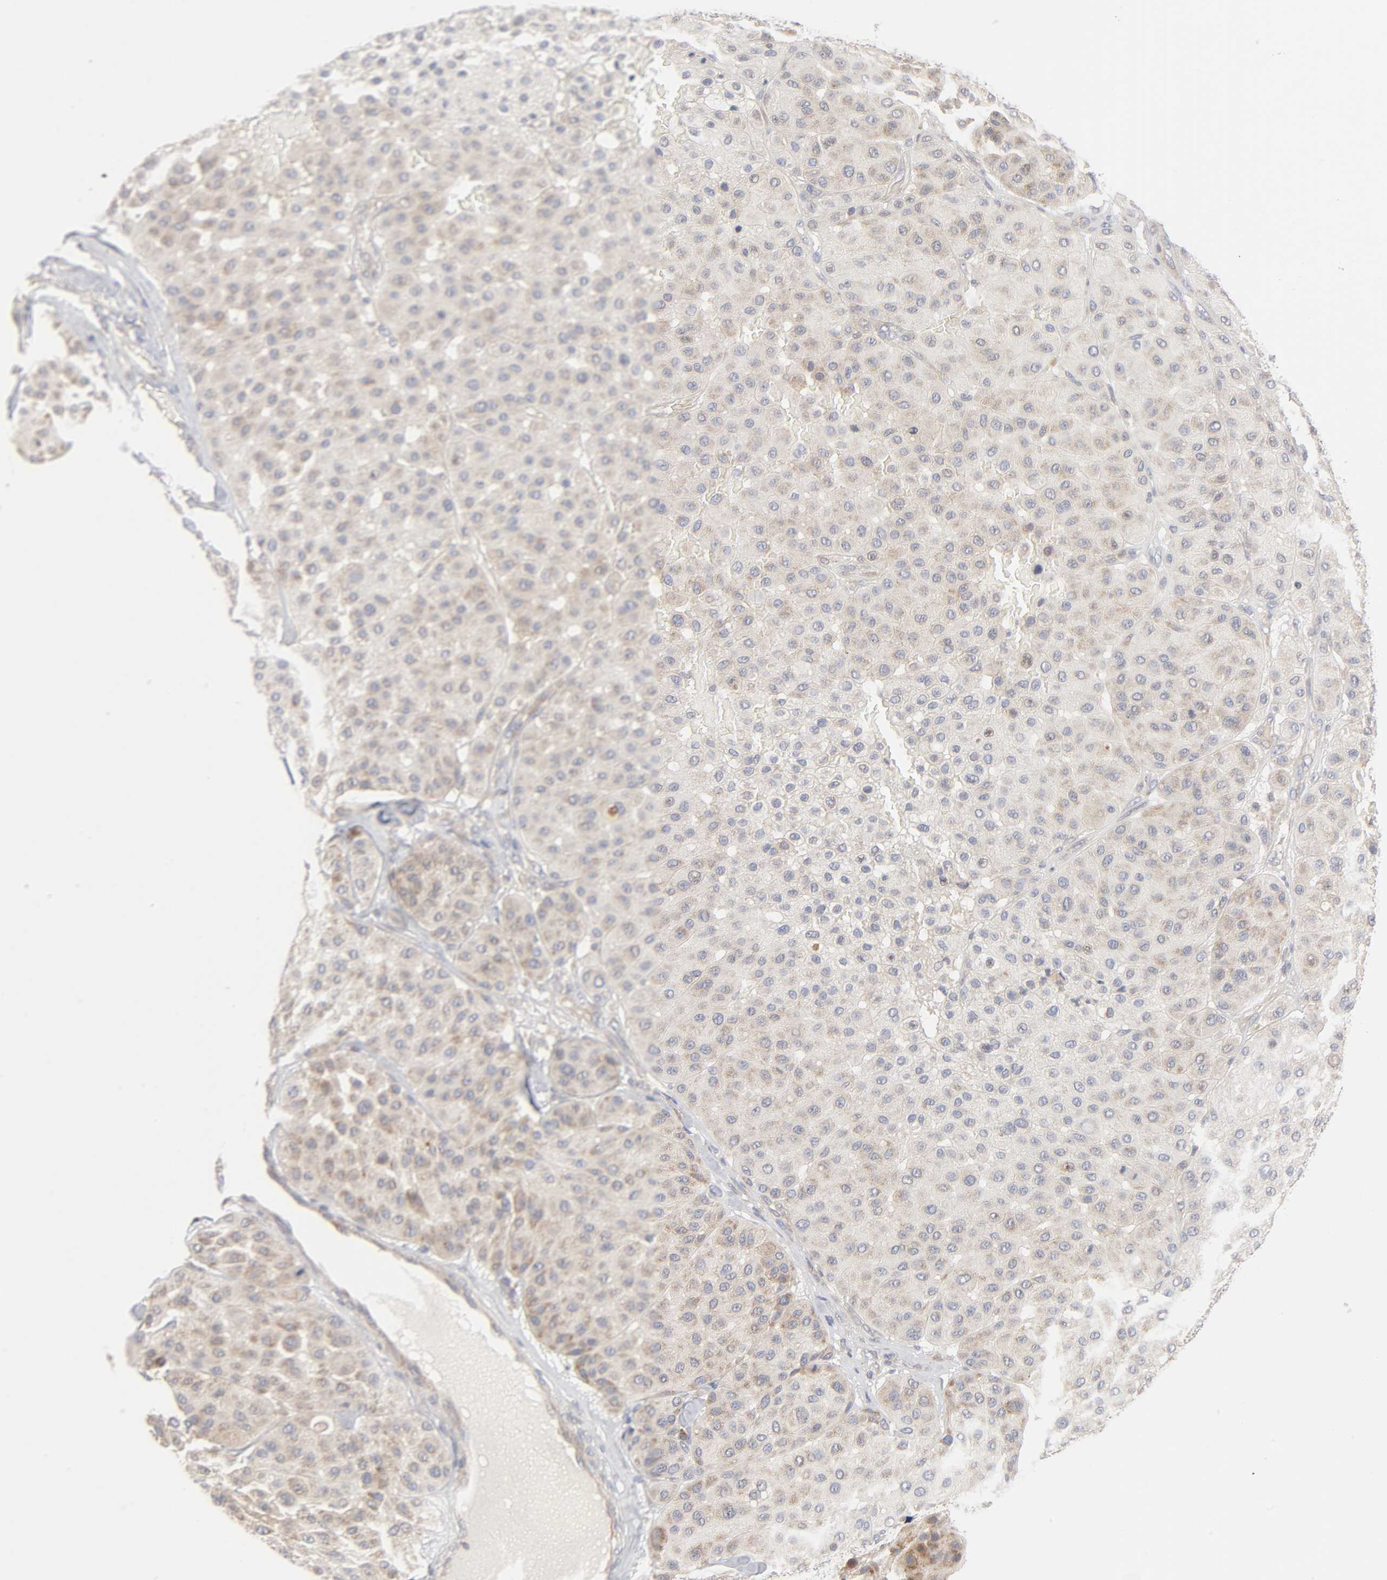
{"staining": {"intensity": "weak", "quantity": "25%-75%", "location": "cytoplasmic/membranous"}, "tissue": "melanoma", "cell_type": "Tumor cells", "image_type": "cancer", "snomed": [{"axis": "morphology", "description": "Normal tissue, NOS"}, {"axis": "morphology", "description": "Malignant melanoma, Metastatic site"}, {"axis": "topography", "description": "Skin"}], "caption": "A brown stain labels weak cytoplasmic/membranous staining of a protein in malignant melanoma (metastatic site) tumor cells.", "gene": "IL4R", "patient": {"sex": "male", "age": 41}}